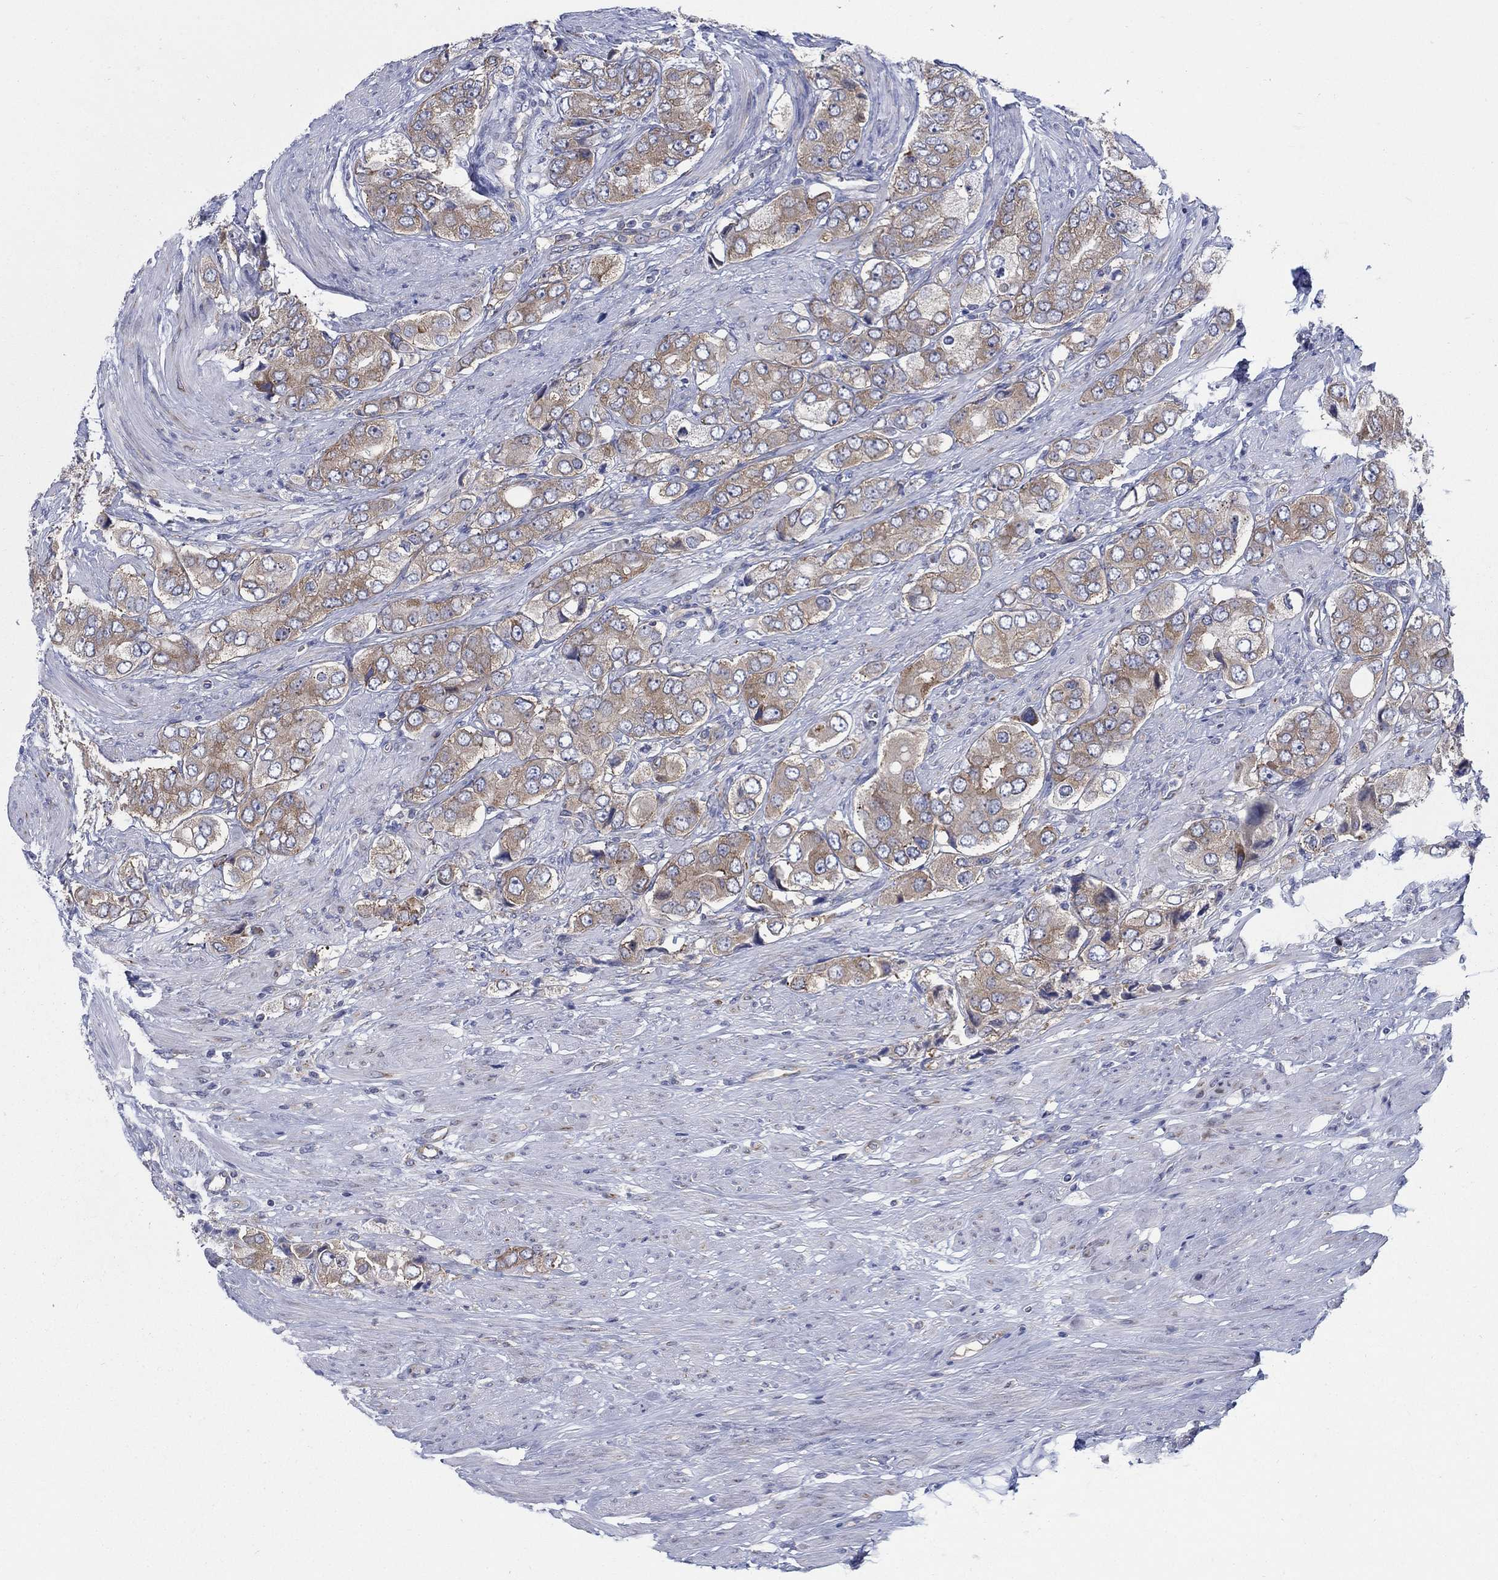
{"staining": {"intensity": "moderate", "quantity": "25%-75%", "location": "cytoplasmic/membranous"}, "tissue": "prostate cancer", "cell_type": "Tumor cells", "image_type": "cancer", "snomed": [{"axis": "morphology", "description": "Adenocarcinoma, Low grade"}, {"axis": "topography", "description": "Prostate"}], "caption": "DAB (3,3'-diaminobenzidine) immunohistochemical staining of human prostate adenocarcinoma (low-grade) displays moderate cytoplasmic/membranous protein expression in about 25%-75% of tumor cells.", "gene": "TMEM59", "patient": {"sex": "male", "age": 69}}